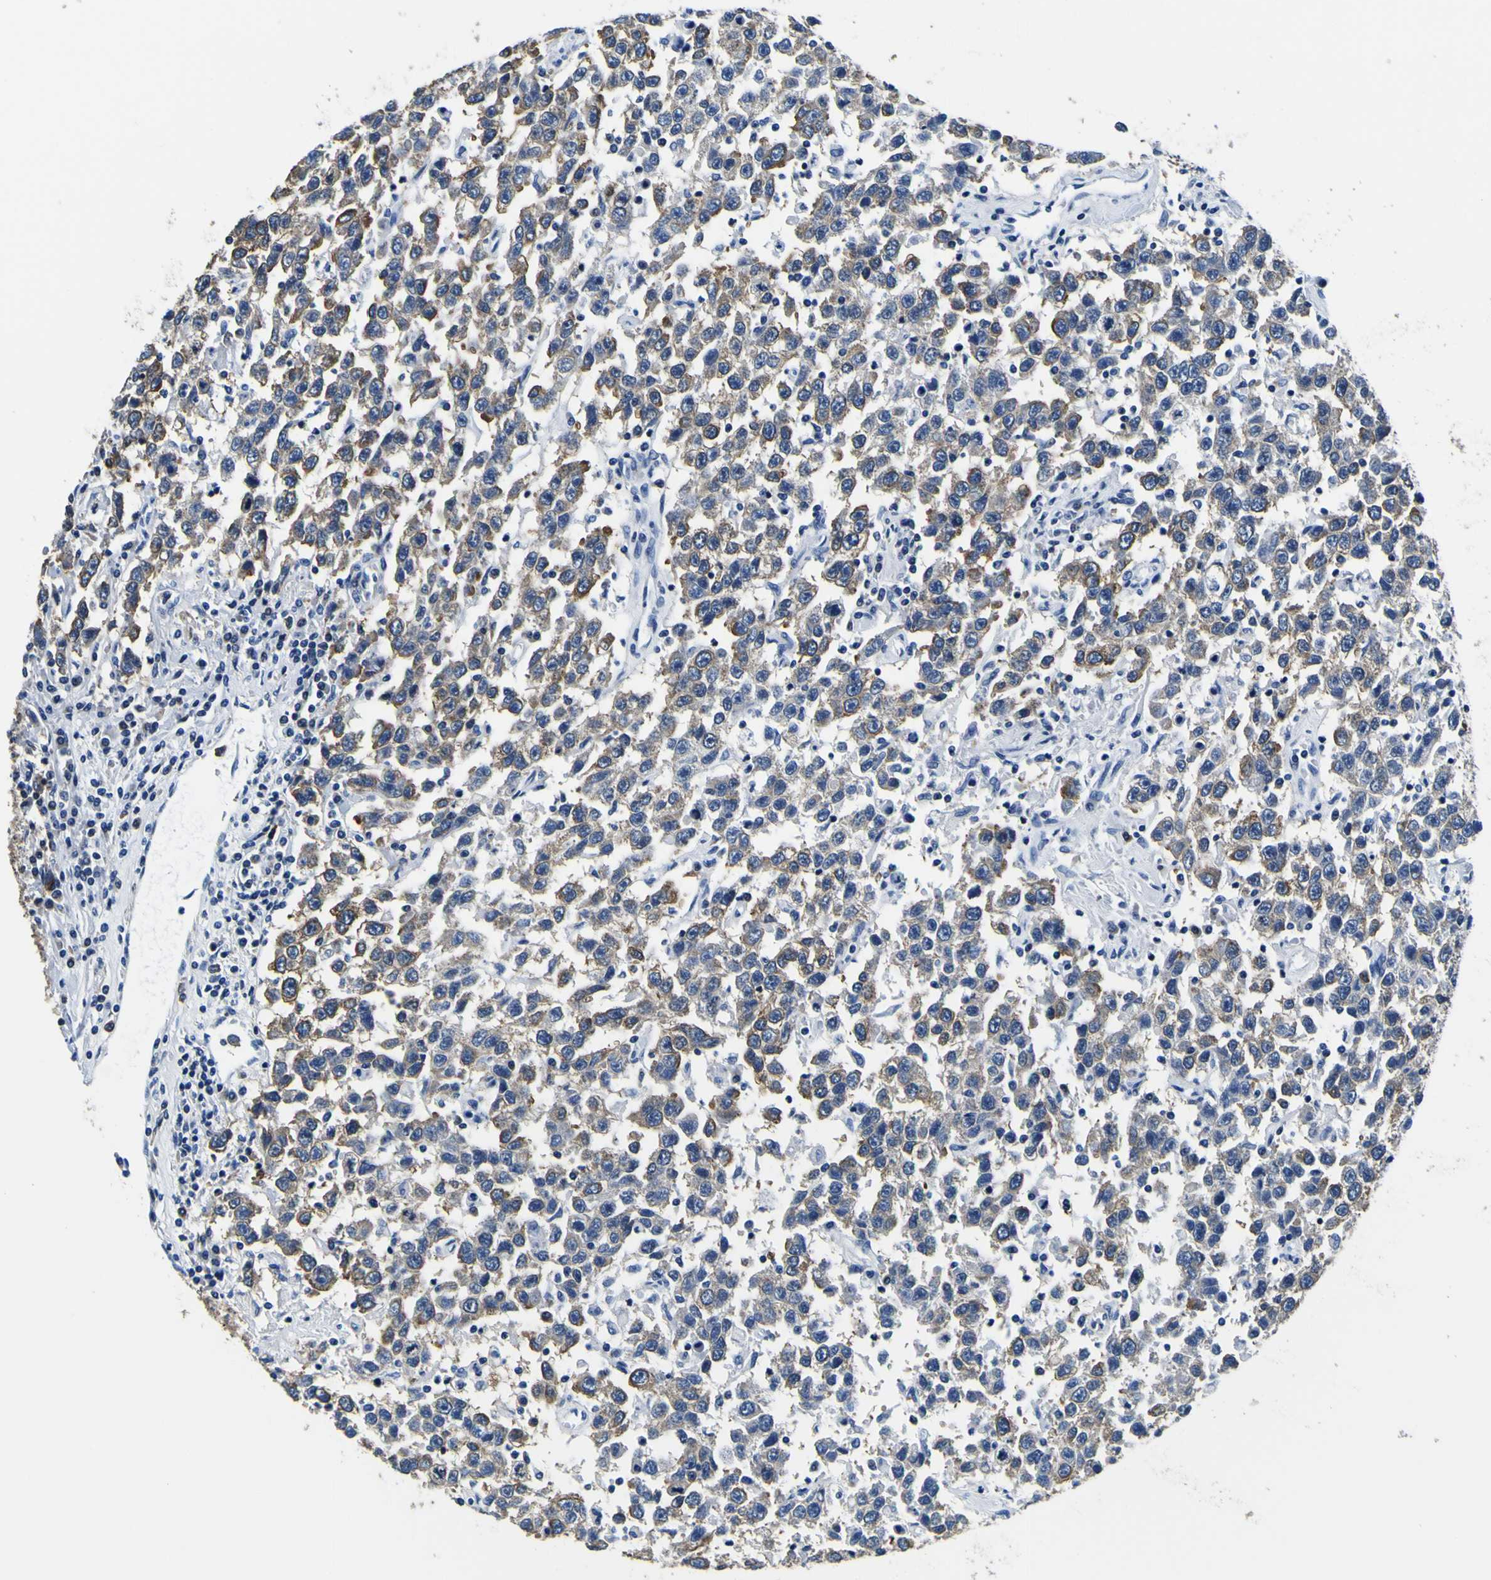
{"staining": {"intensity": "weak", "quantity": ">75%", "location": "cytoplasmic/membranous"}, "tissue": "testis cancer", "cell_type": "Tumor cells", "image_type": "cancer", "snomed": [{"axis": "morphology", "description": "Seminoma, NOS"}, {"axis": "topography", "description": "Testis"}], "caption": "IHC (DAB (3,3'-diaminobenzidine)) staining of testis seminoma exhibits weak cytoplasmic/membranous protein staining in approximately >75% of tumor cells.", "gene": "TUBA1B", "patient": {"sex": "male", "age": 41}}